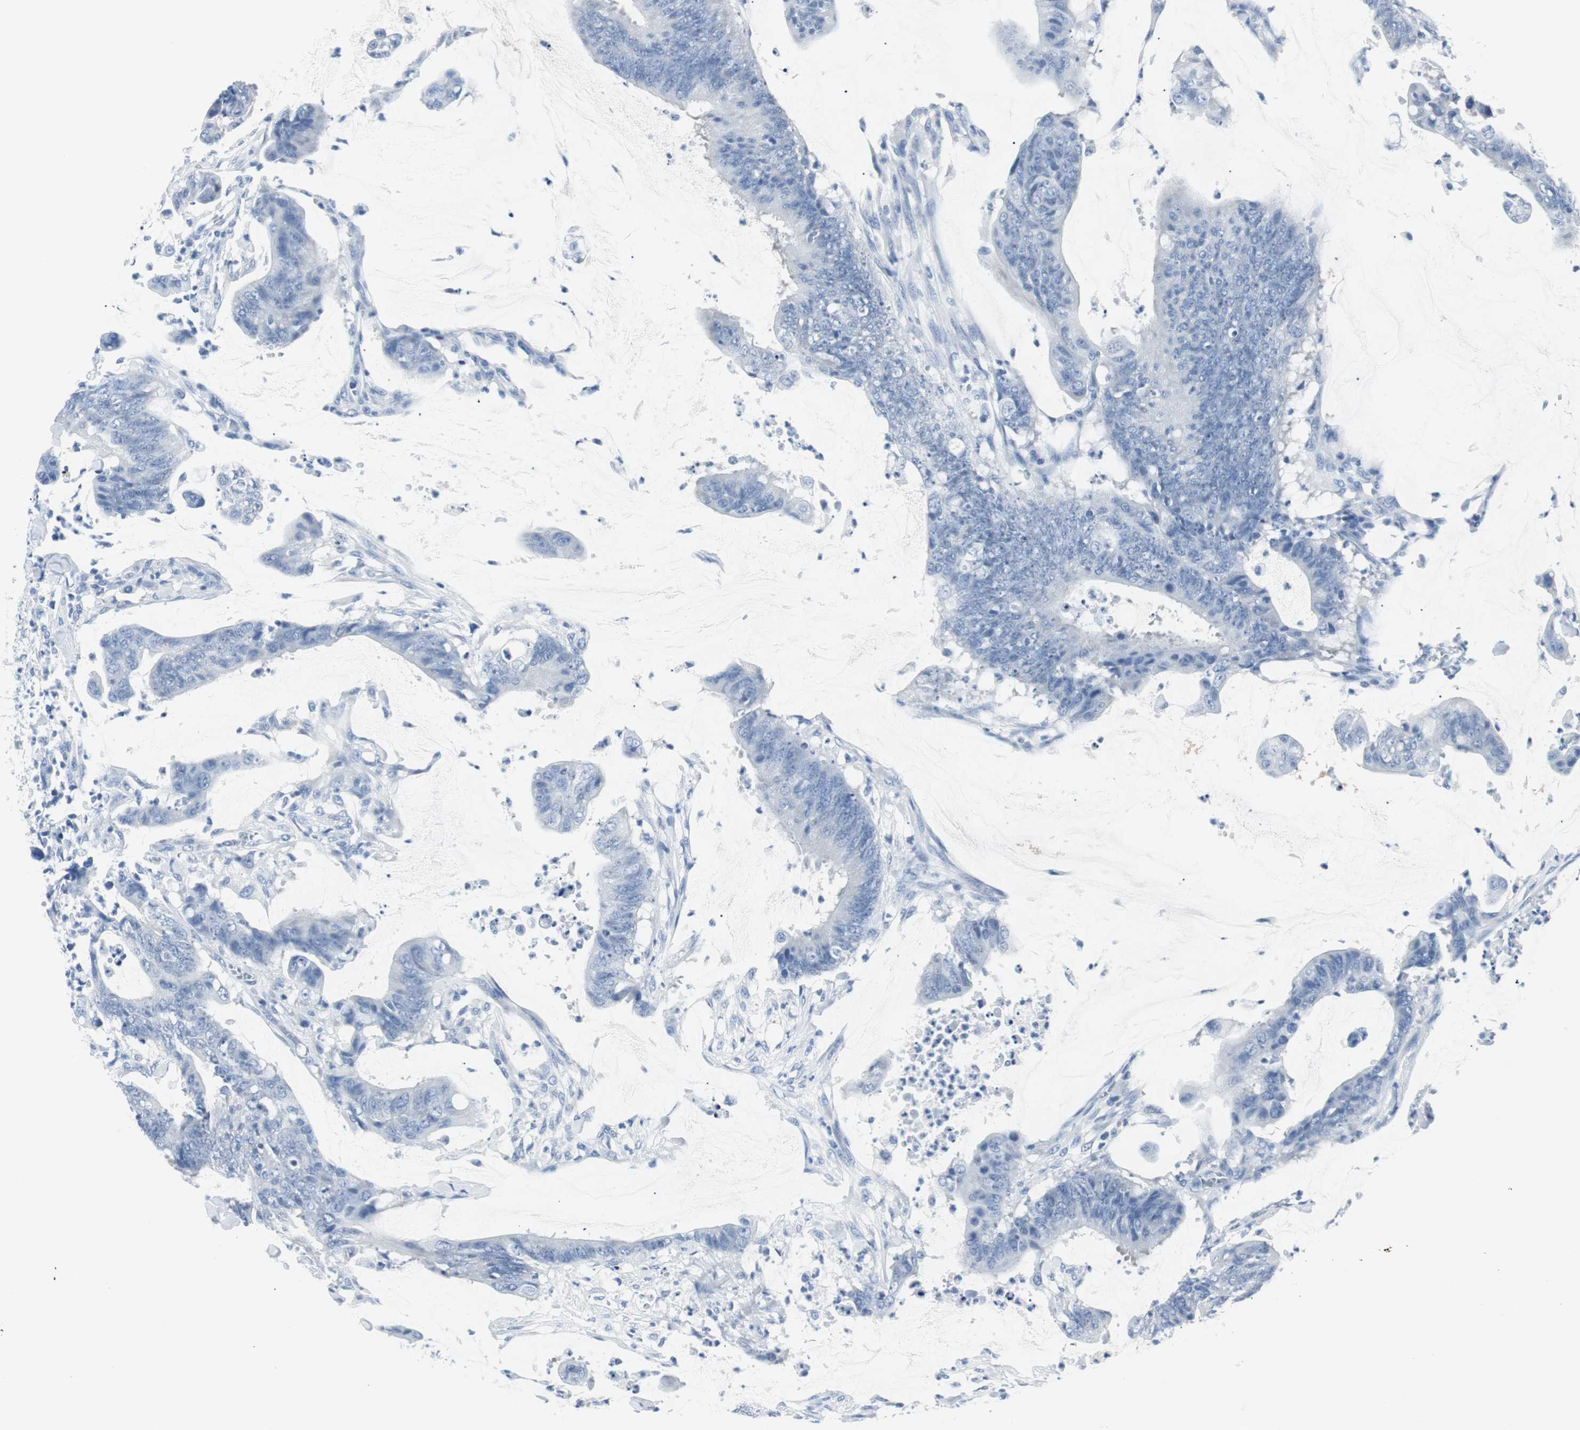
{"staining": {"intensity": "negative", "quantity": "none", "location": "none"}, "tissue": "colorectal cancer", "cell_type": "Tumor cells", "image_type": "cancer", "snomed": [{"axis": "morphology", "description": "Adenocarcinoma, NOS"}, {"axis": "topography", "description": "Rectum"}], "caption": "Immunohistochemistry (IHC) micrograph of neoplastic tissue: adenocarcinoma (colorectal) stained with DAB (3,3'-diaminobenzidine) shows no significant protein staining in tumor cells. (DAB IHC with hematoxylin counter stain).", "gene": "GAP43", "patient": {"sex": "female", "age": 66}}